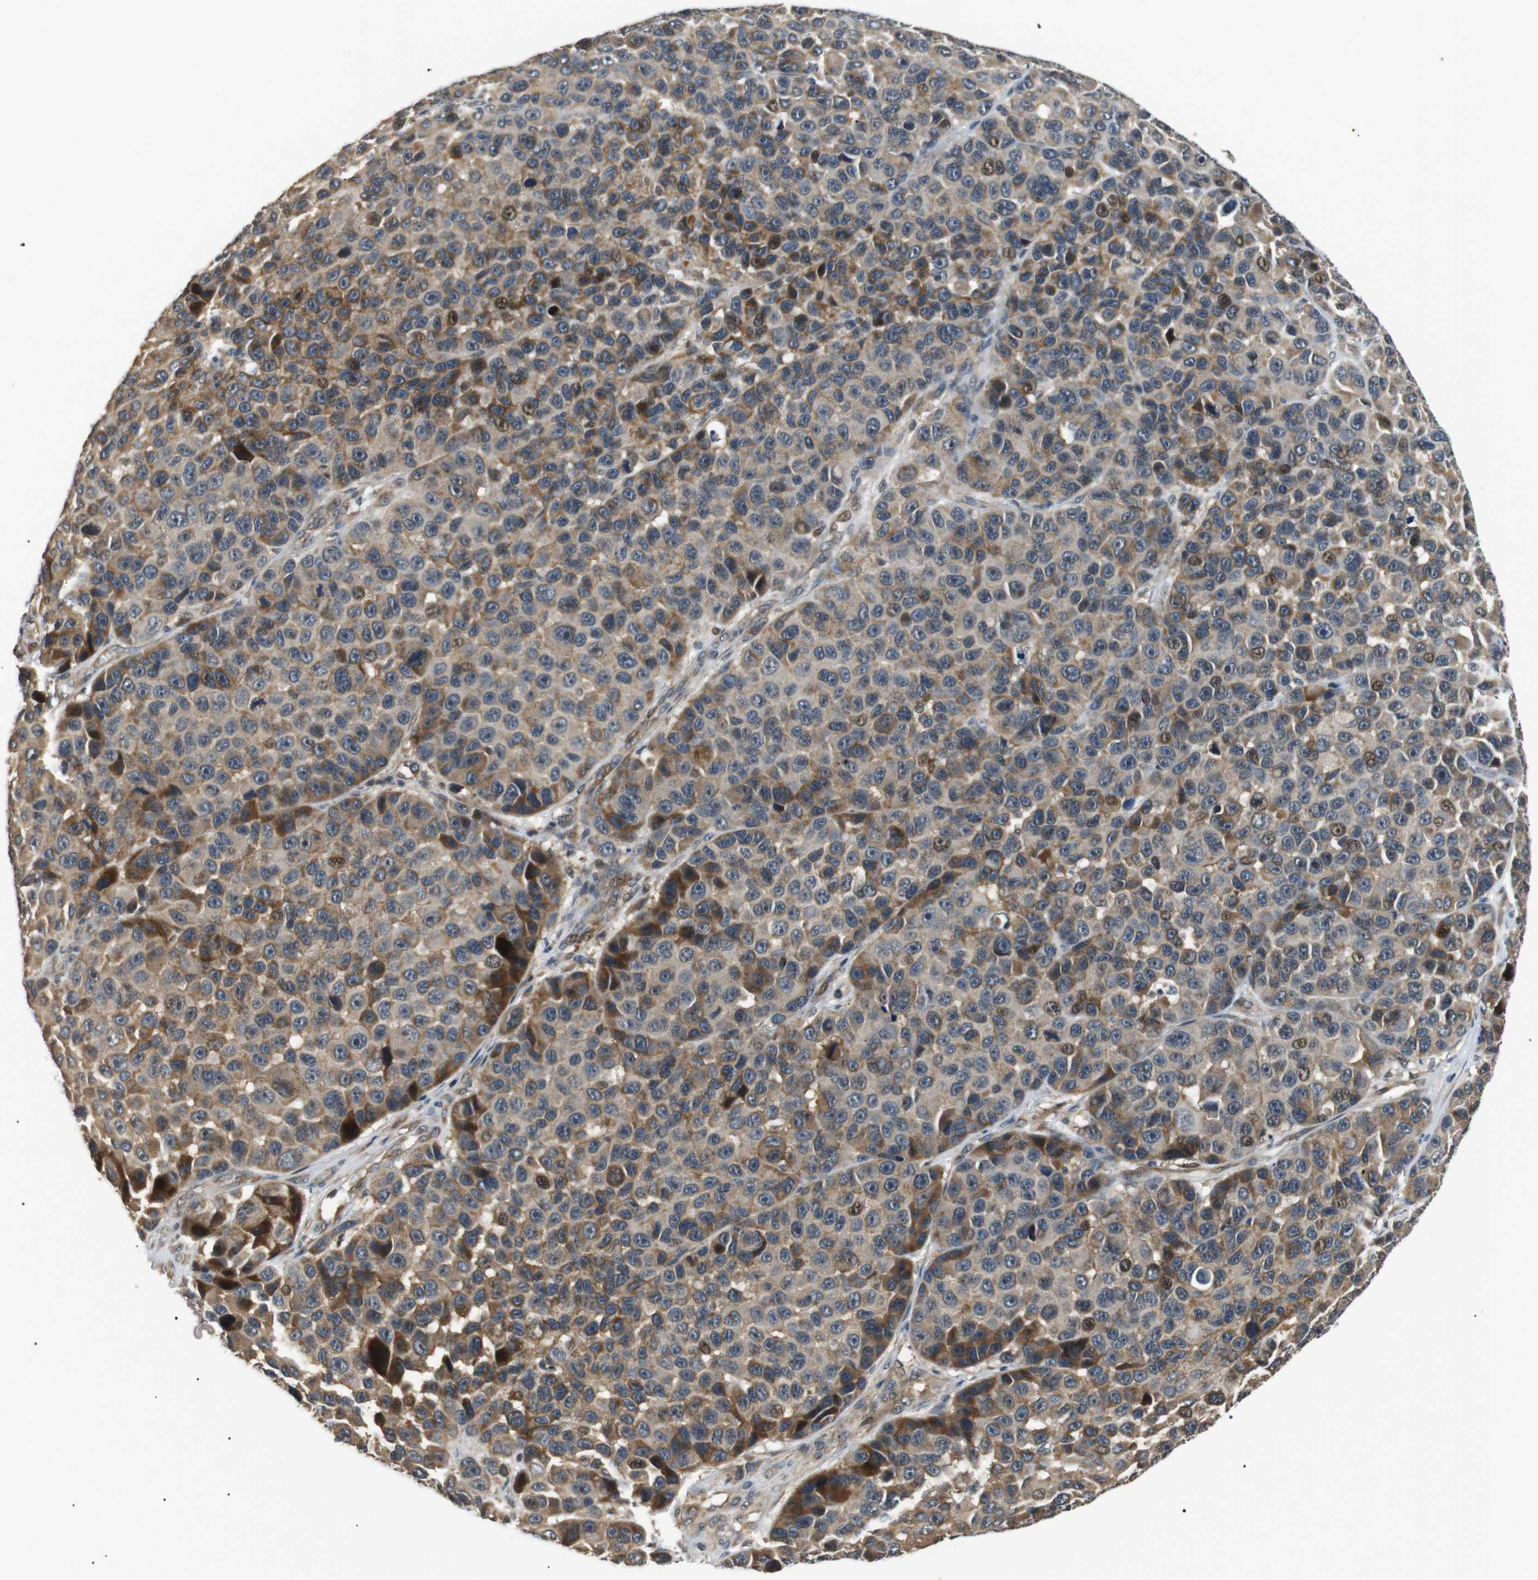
{"staining": {"intensity": "moderate", "quantity": ">75%", "location": "cytoplasmic/membranous,nuclear"}, "tissue": "melanoma", "cell_type": "Tumor cells", "image_type": "cancer", "snomed": [{"axis": "morphology", "description": "Malignant melanoma, NOS"}, {"axis": "topography", "description": "Skin"}], "caption": "Approximately >75% of tumor cells in human melanoma demonstrate moderate cytoplasmic/membranous and nuclear protein staining as visualized by brown immunohistochemical staining.", "gene": "HSPA13", "patient": {"sex": "male", "age": 53}}